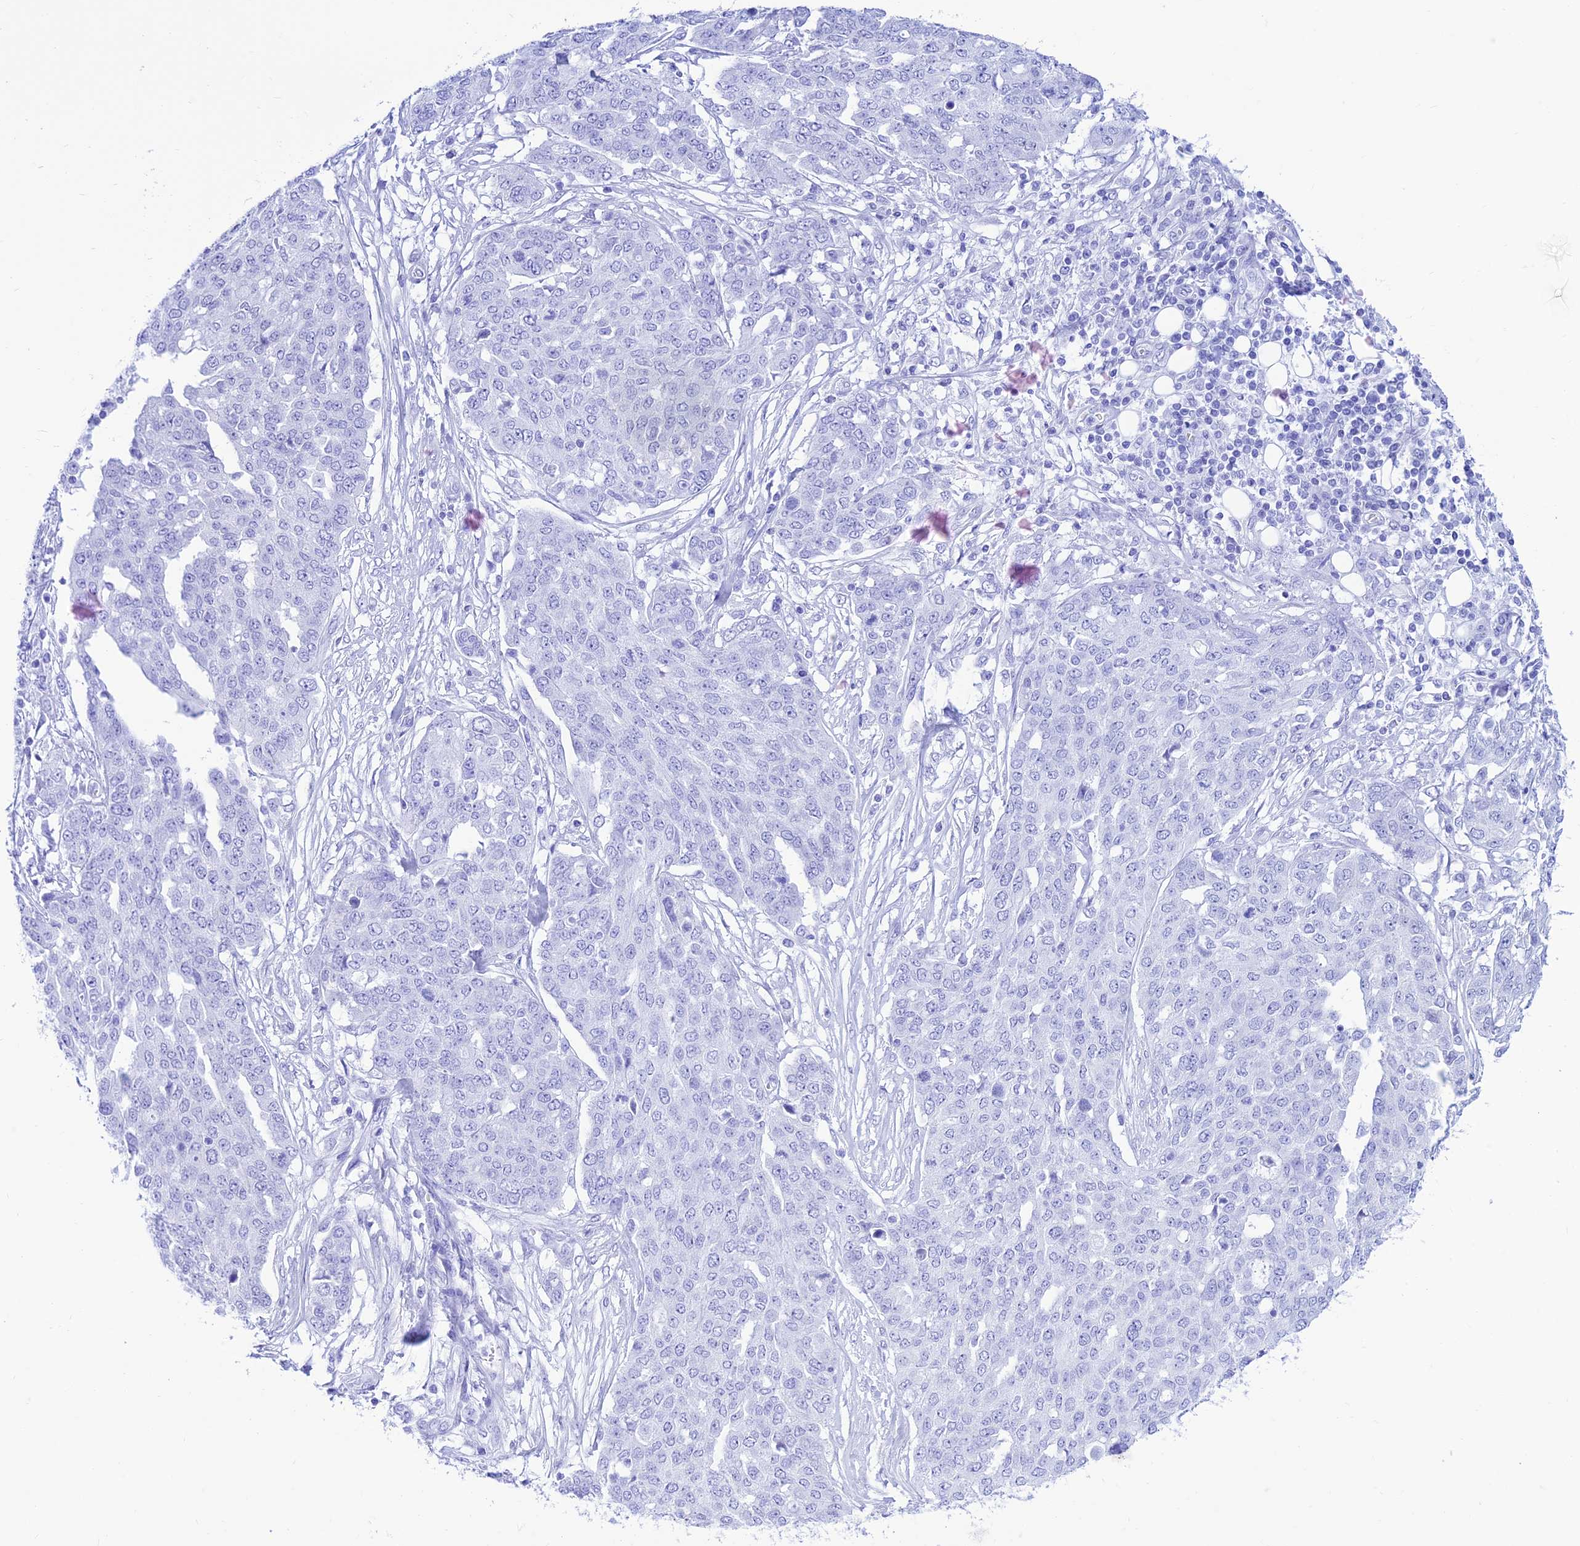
{"staining": {"intensity": "negative", "quantity": "none", "location": "none"}, "tissue": "ovarian cancer", "cell_type": "Tumor cells", "image_type": "cancer", "snomed": [{"axis": "morphology", "description": "Cystadenocarcinoma, serous, NOS"}, {"axis": "topography", "description": "Soft tissue"}, {"axis": "topography", "description": "Ovary"}], "caption": "High power microscopy photomicrograph of an immunohistochemistry image of ovarian cancer, revealing no significant expression in tumor cells.", "gene": "PRNP", "patient": {"sex": "female", "age": 57}}